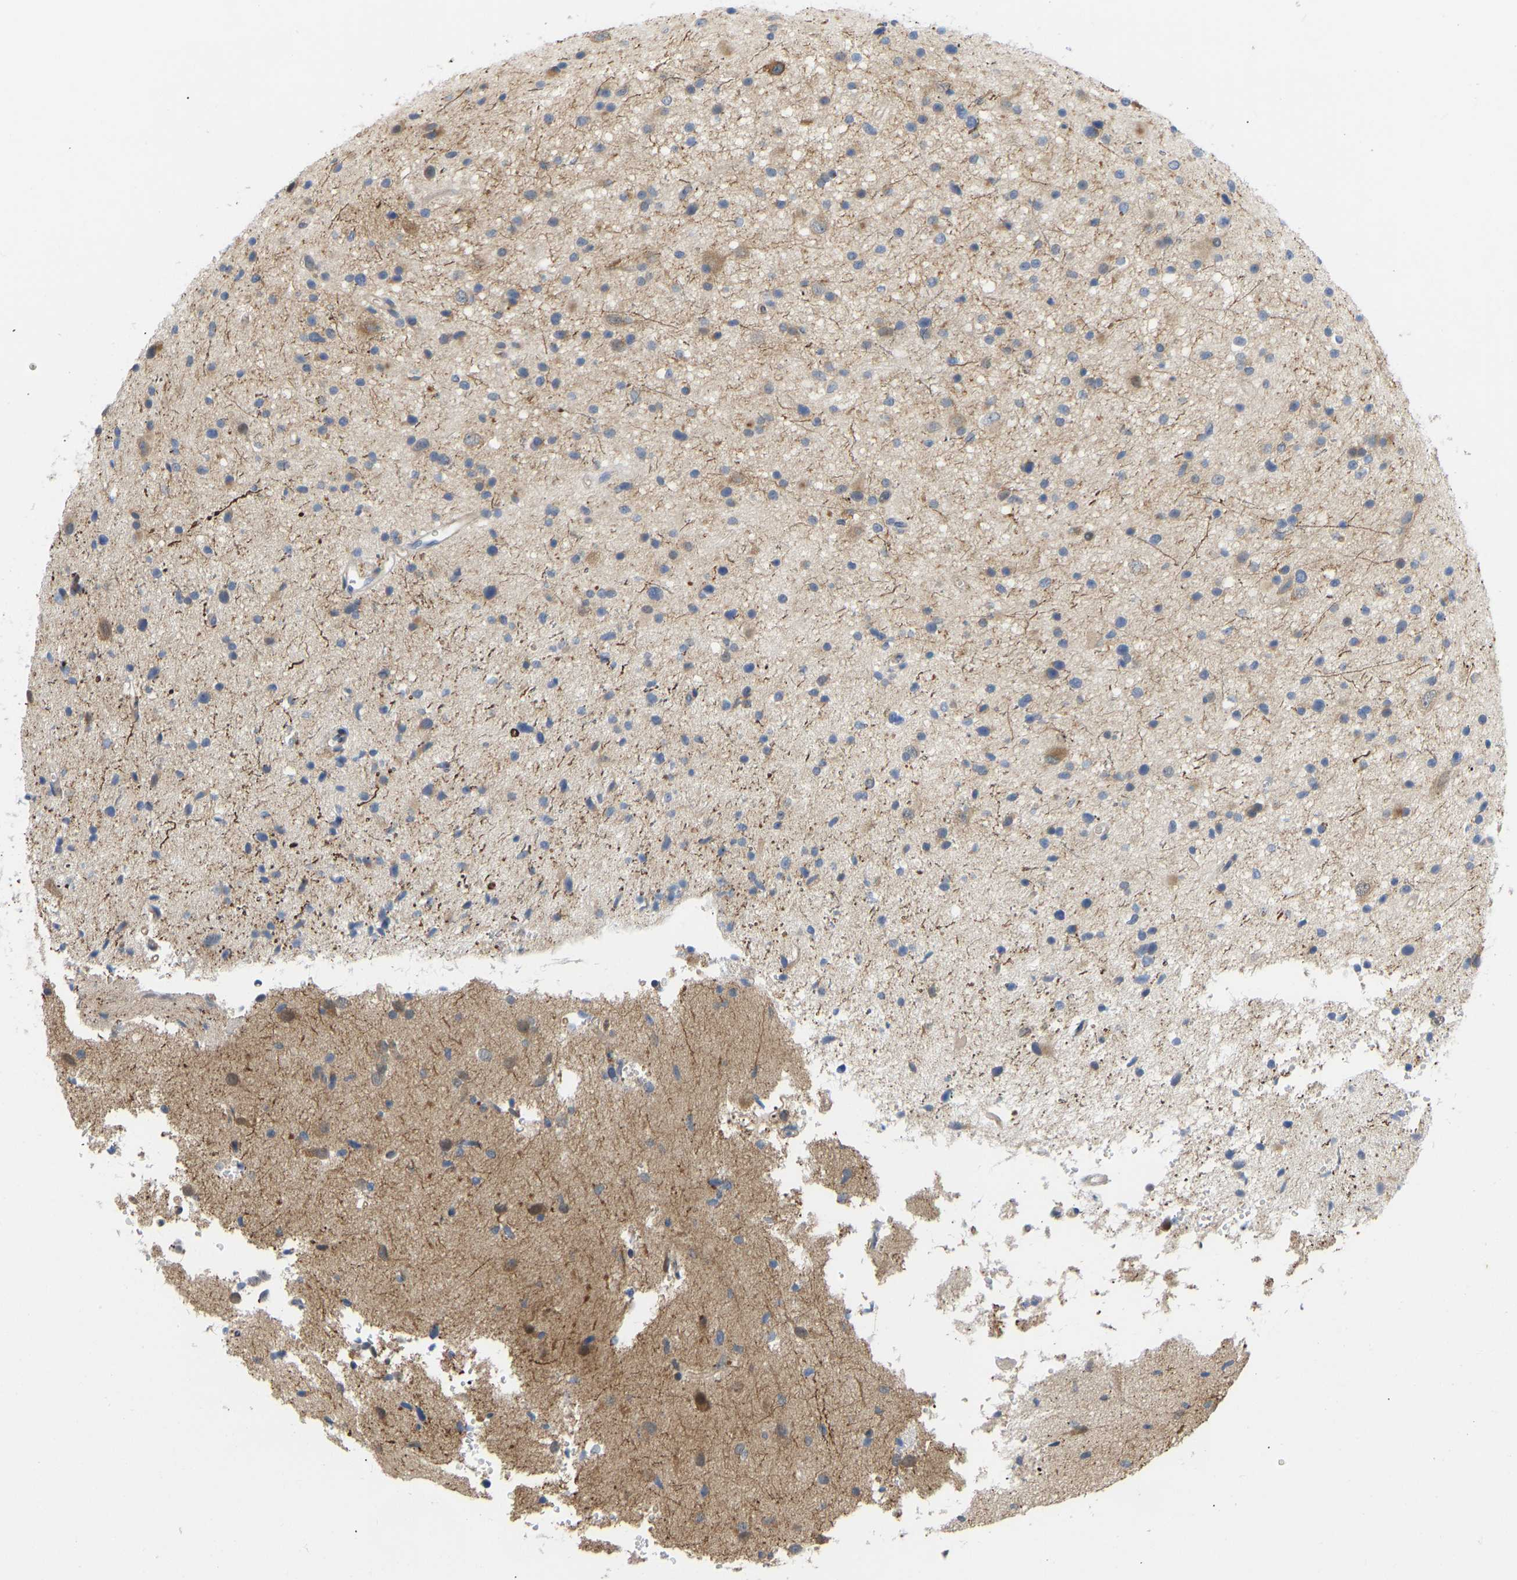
{"staining": {"intensity": "weak", "quantity": ">75%", "location": "cytoplasmic/membranous"}, "tissue": "glioma", "cell_type": "Tumor cells", "image_type": "cancer", "snomed": [{"axis": "morphology", "description": "Glioma, malignant, High grade"}, {"axis": "topography", "description": "Brain"}], "caption": "Immunohistochemical staining of malignant glioma (high-grade) demonstrates weak cytoplasmic/membranous protein staining in about >75% of tumor cells.", "gene": "BEND3", "patient": {"sex": "male", "age": 33}}